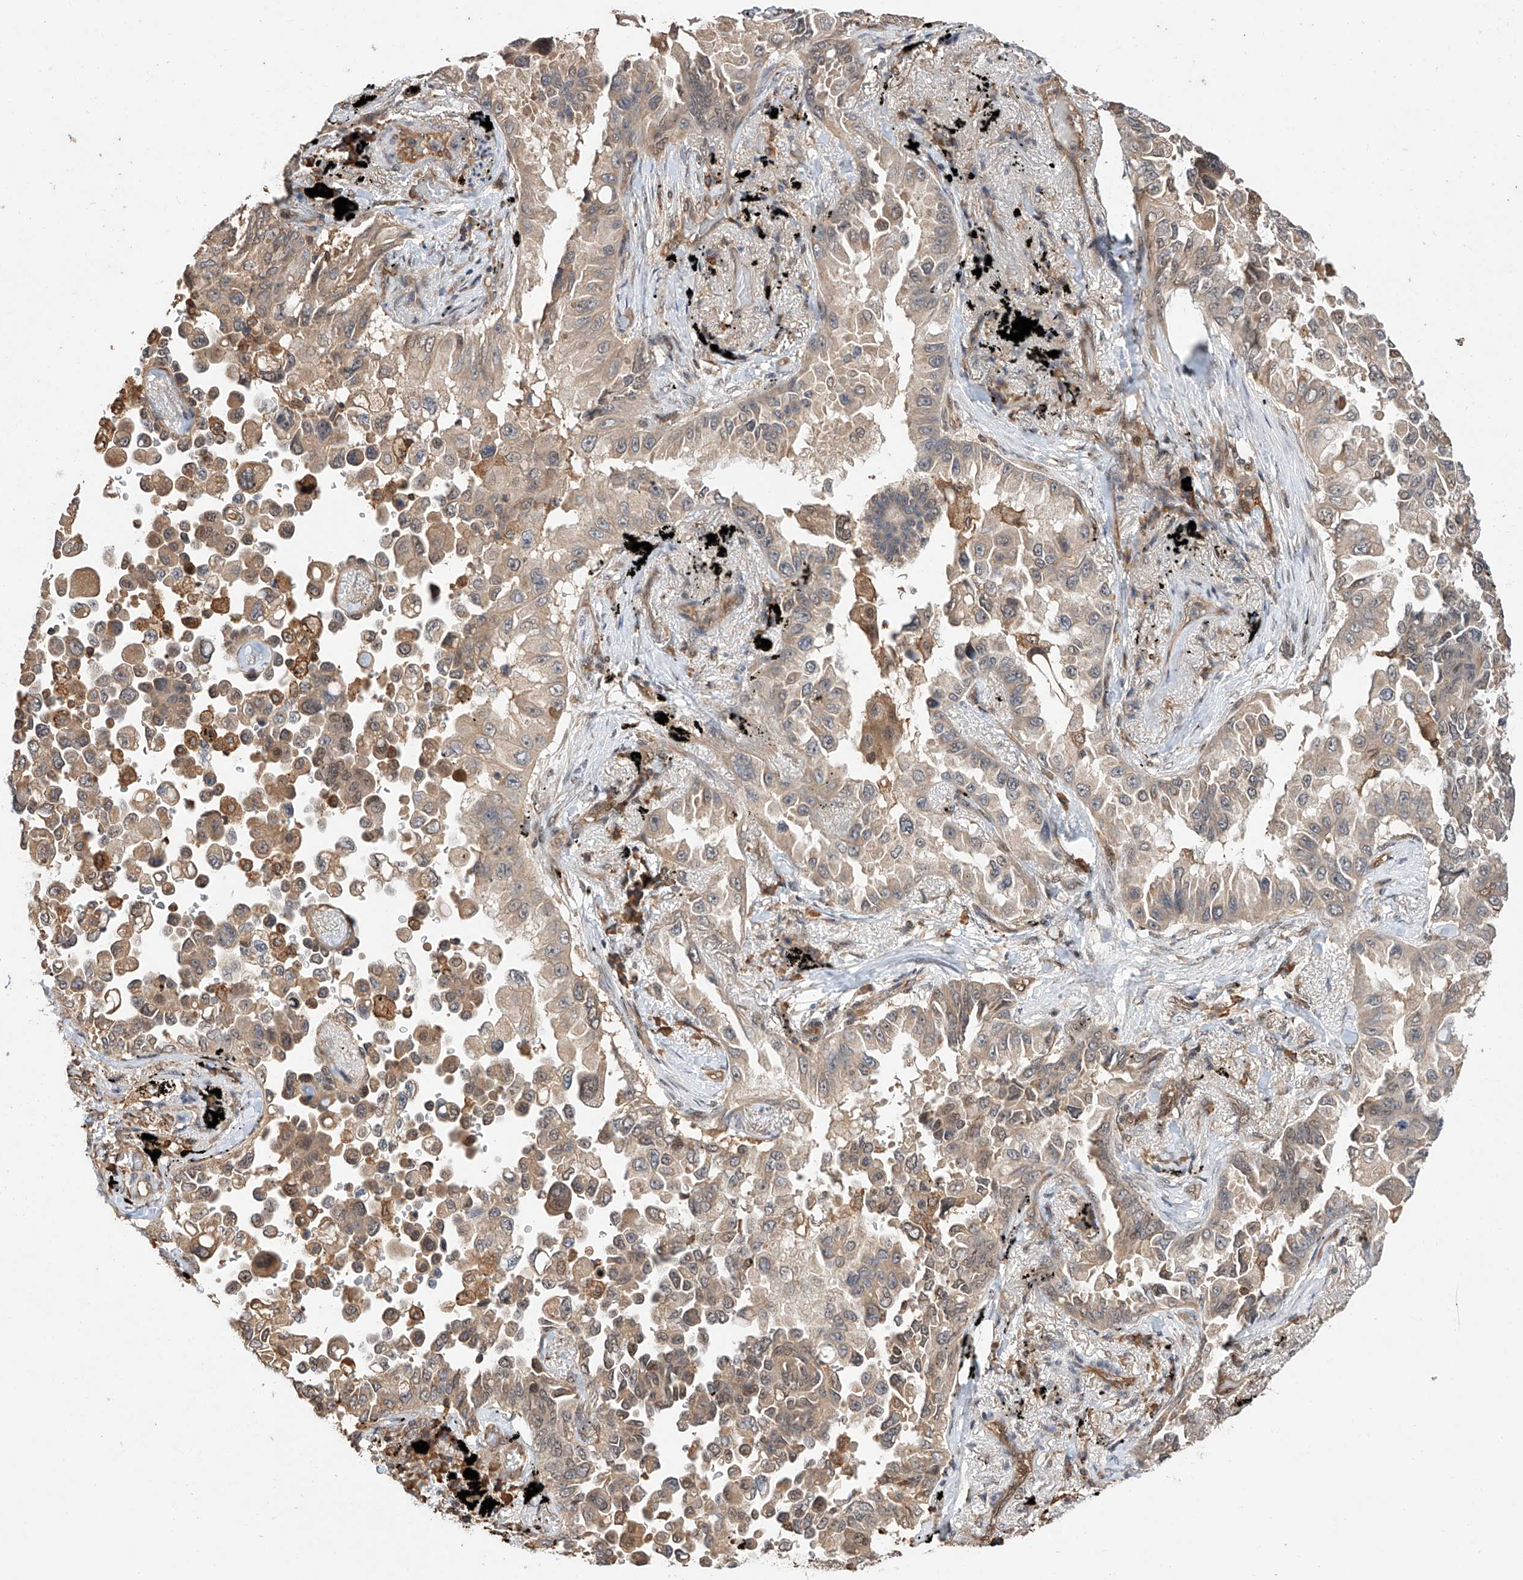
{"staining": {"intensity": "weak", "quantity": ">75%", "location": "cytoplasmic/membranous,nuclear"}, "tissue": "lung cancer", "cell_type": "Tumor cells", "image_type": "cancer", "snomed": [{"axis": "morphology", "description": "Adenocarcinoma, NOS"}, {"axis": "topography", "description": "Lung"}], "caption": "A brown stain highlights weak cytoplasmic/membranous and nuclear positivity of a protein in lung cancer tumor cells.", "gene": "RILPL2", "patient": {"sex": "female", "age": 67}}